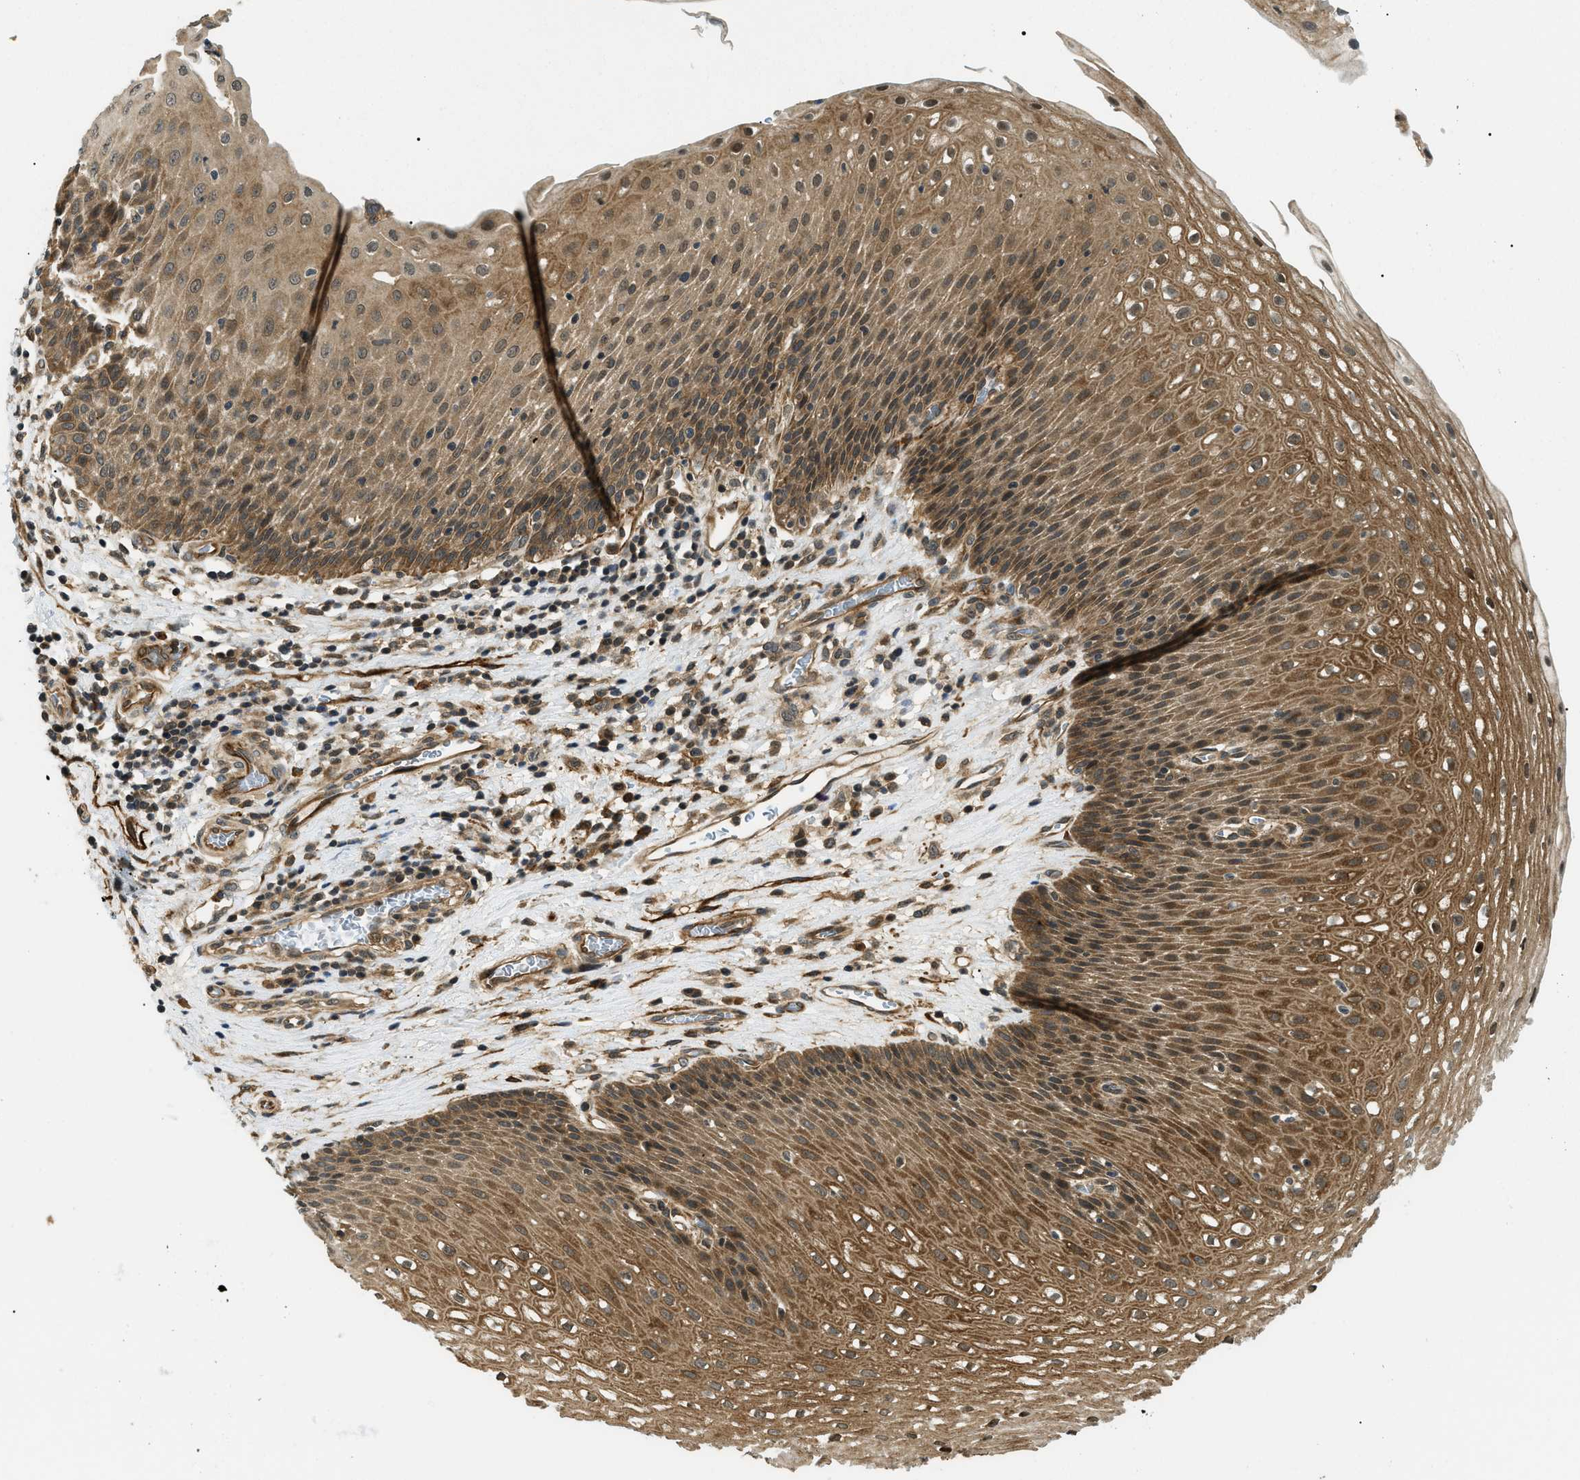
{"staining": {"intensity": "moderate", "quantity": ">75%", "location": "cytoplasmic/membranous,nuclear"}, "tissue": "esophagus", "cell_type": "Squamous epithelial cells", "image_type": "normal", "snomed": [{"axis": "morphology", "description": "Normal tissue, NOS"}, {"axis": "topography", "description": "Esophagus"}], "caption": "Protein expression analysis of normal human esophagus reveals moderate cytoplasmic/membranous,nuclear staining in about >75% of squamous epithelial cells.", "gene": "ATP6AP1", "patient": {"sex": "male", "age": 48}}